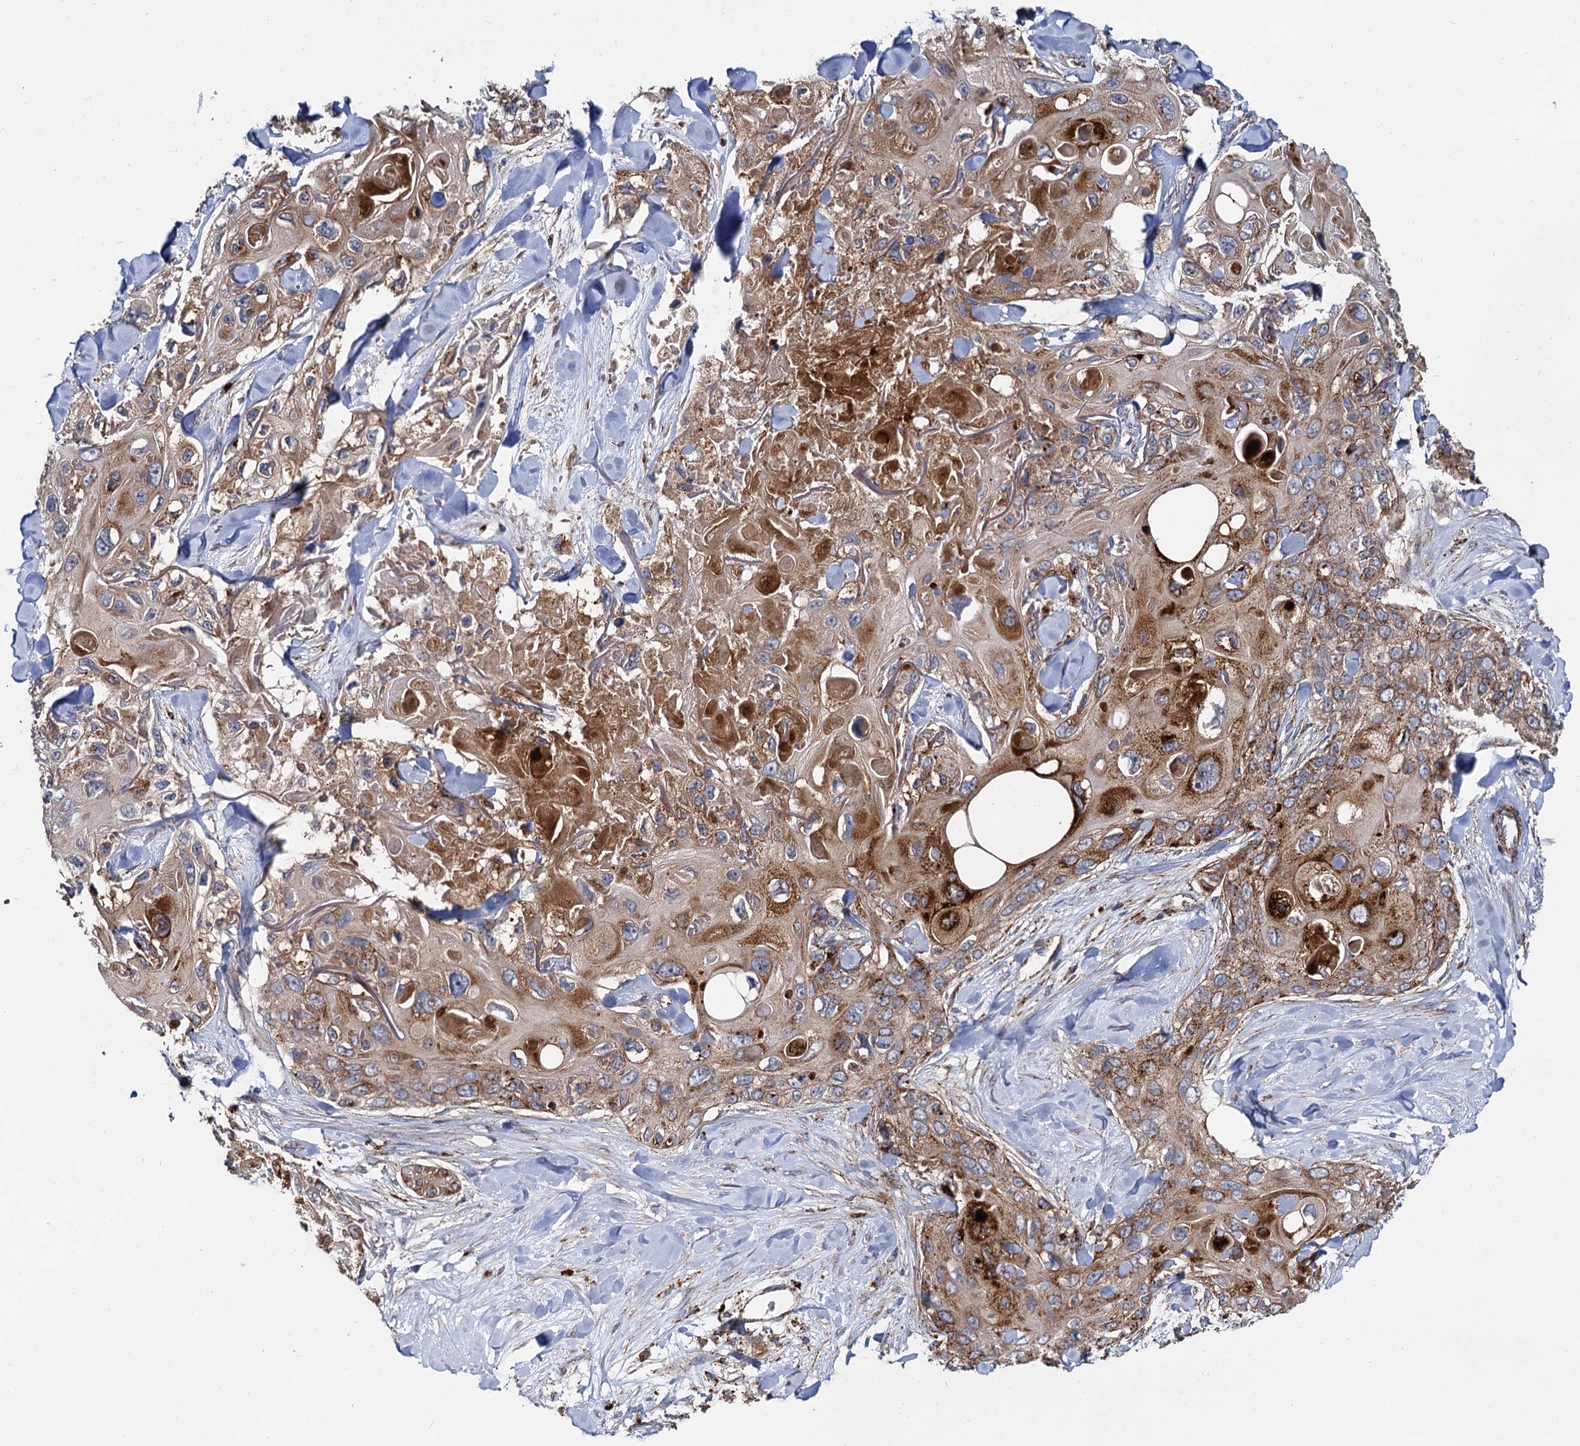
{"staining": {"intensity": "moderate", "quantity": "25%-75%", "location": "cytoplasmic/membranous"}, "tissue": "skin cancer", "cell_type": "Tumor cells", "image_type": "cancer", "snomed": [{"axis": "morphology", "description": "Normal tissue, NOS"}, {"axis": "morphology", "description": "Squamous cell carcinoma, NOS"}, {"axis": "topography", "description": "Skin"}], "caption": "The image demonstrates immunohistochemical staining of skin cancer (squamous cell carcinoma). There is moderate cytoplasmic/membranous expression is identified in about 25%-75% of tumor cells.", "gene": "GBA1", "patient": {"sex": "male", "age": 72}}